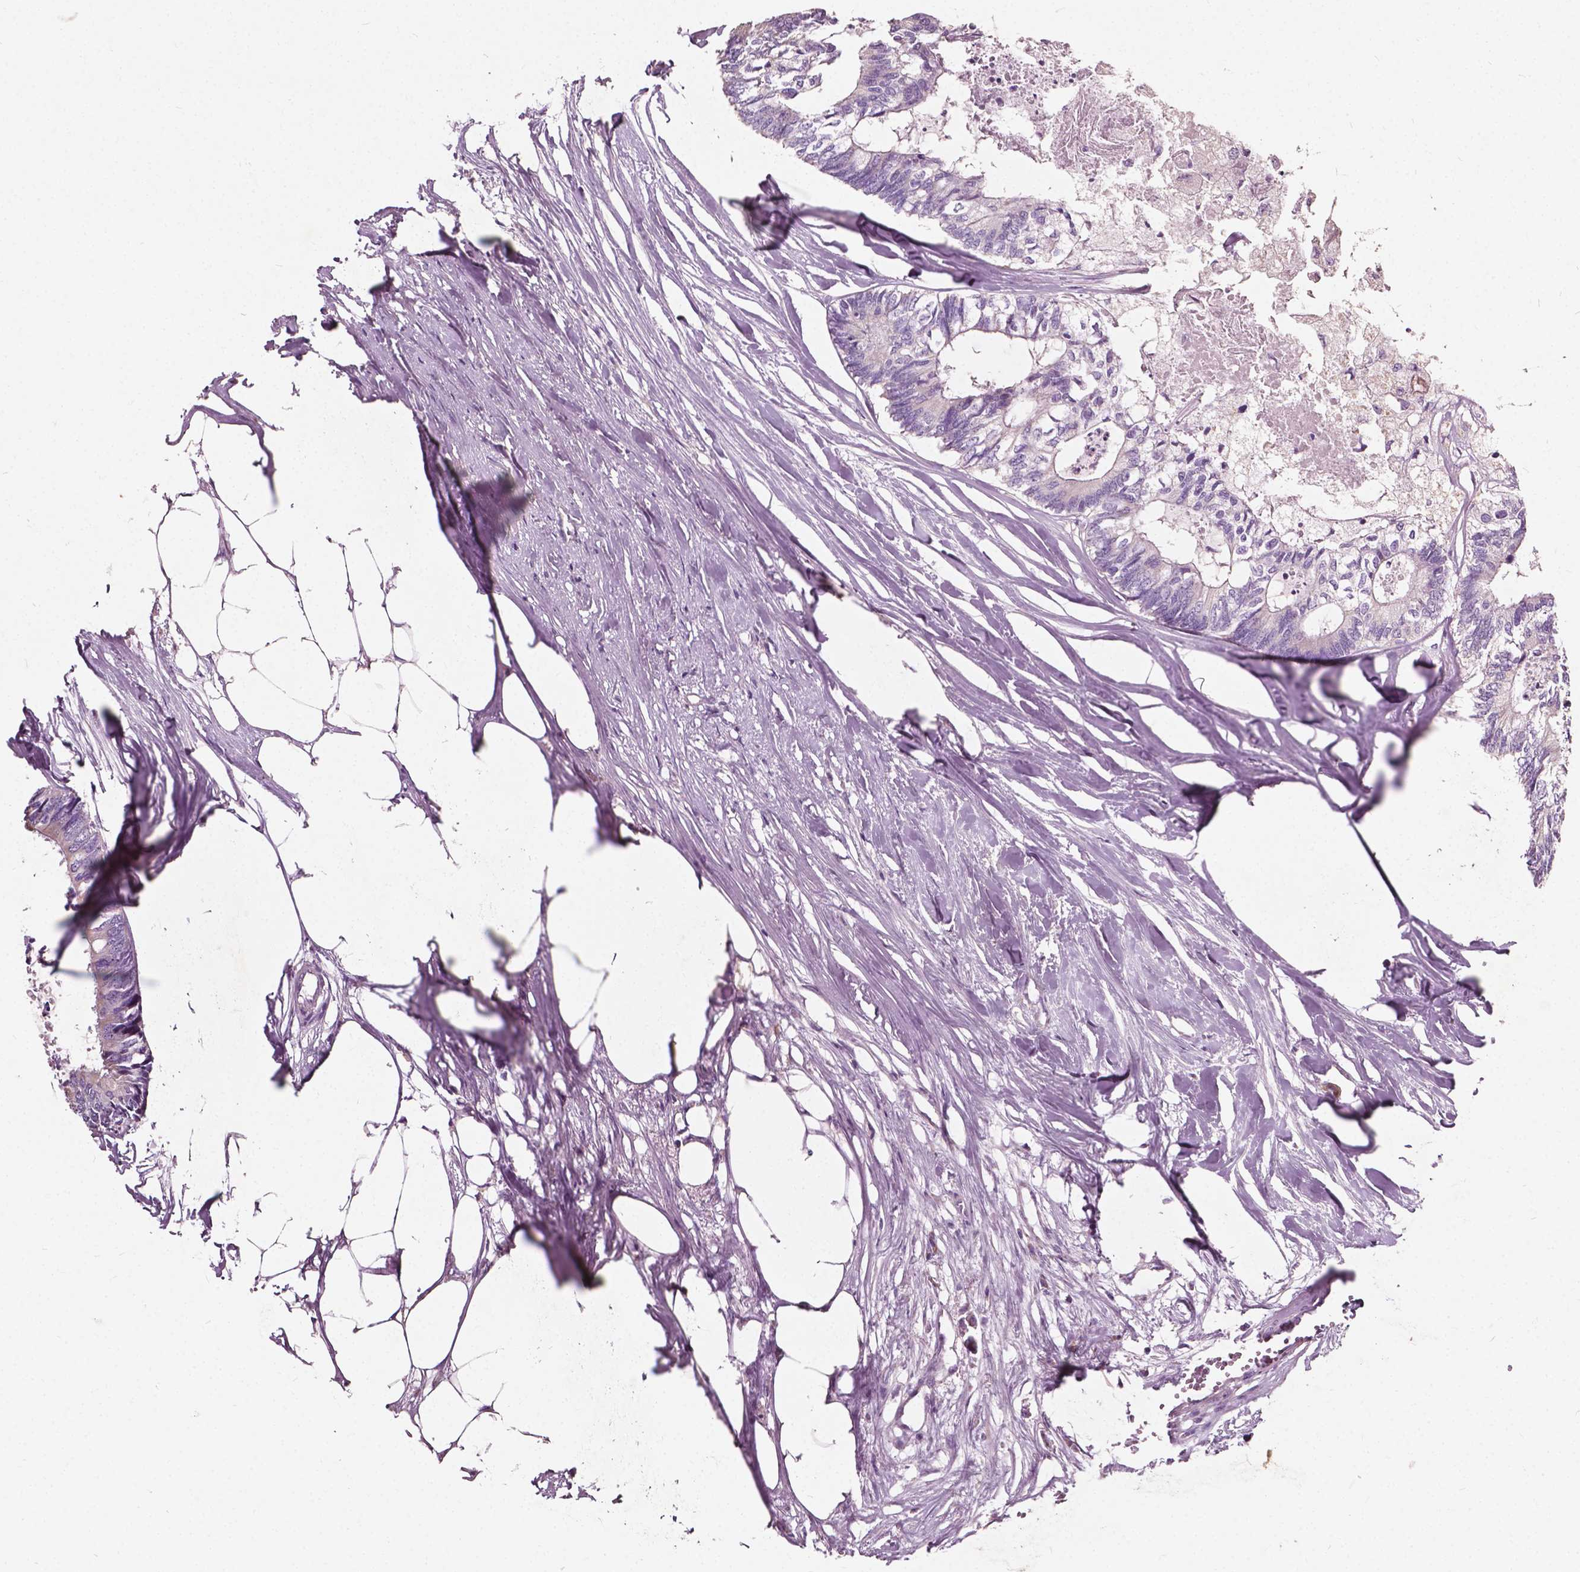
{"staining": {"intensity": "negative", "quantity": "none", "location": "none"}, "tissue": "colorectal cancer", "cell_type": "Tumor cells", "image_type": "cancer", "snomed": [{"axis": "morphology", "description": "Adenocarcinoma, NOS"}, {"axis": "topography", "description": "Colon"}, {"axis": "topography", "description": "Rectum"}], "caption": "This is an IHC histopathology image of human colorectal cancer. There is no positivity in tumor cells.", "gene": "ODF3L2", "patient": {"sex": "male", "age": 57}}